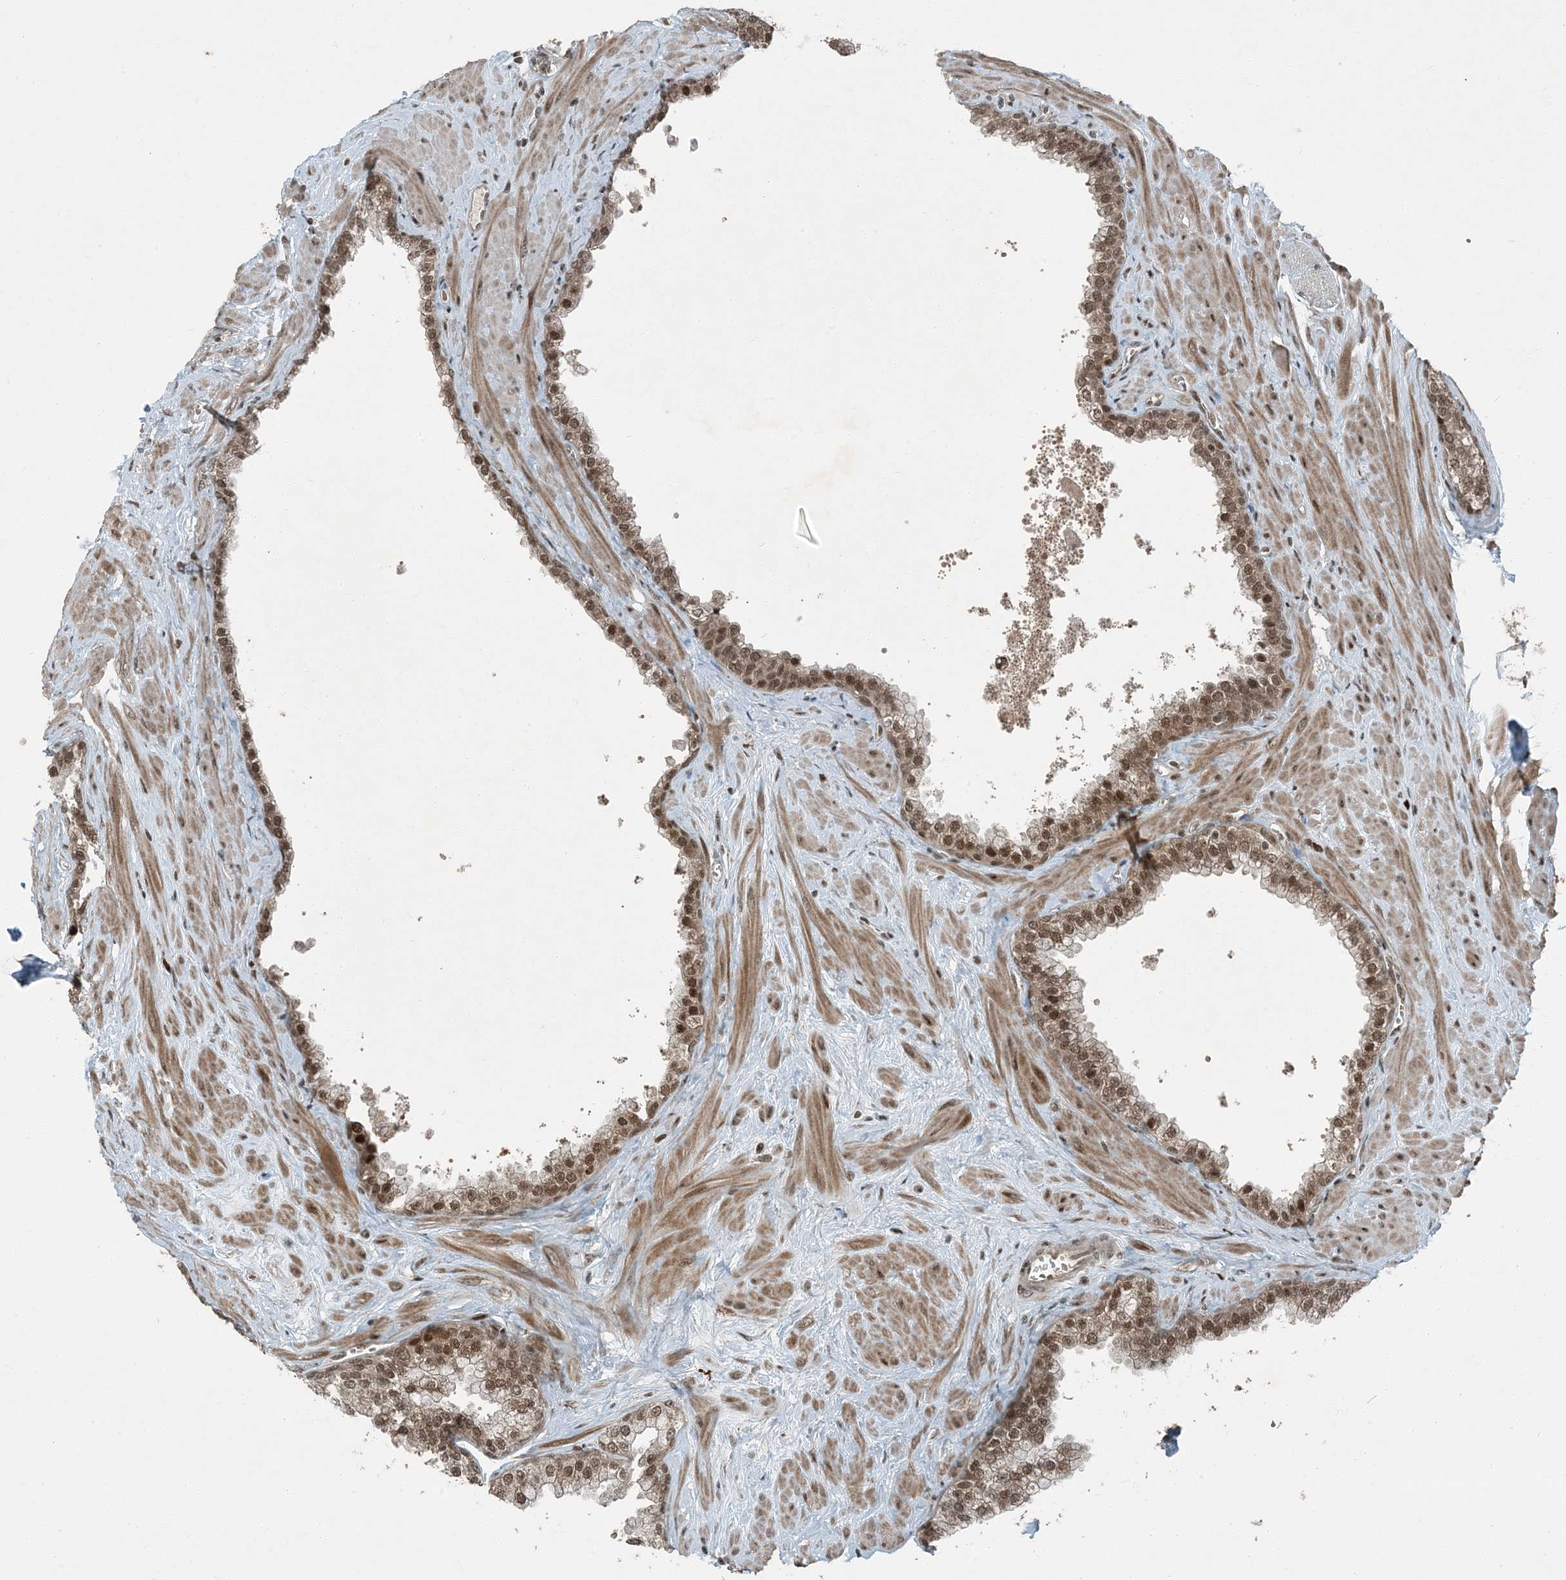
{"staining": {"intensity": "moderate", "quantity": ">75%", "location": "cytoplasmic/membranous,nuclear"}, "tissue": "prostate", "cell_type": "Glandular cells", "image_type": "normal", "snomed": [{"axis": "morphology", "description": "Normal tissue, NOS"}, {"axis": "morphology", "description": "Urothelial carcinoma, Low grade"}, {"axis": "topography", "description": "Urinary bladder"}, {"axis": "topography", "description": "Prostate"}], "caption": "This is a histology image of immunohistochemistry (IHC) staining of unremarkable prostate, which shows moderate positivity in the cytoplasmic/membranous,nuclear of glandular cells.", "gene": "TRAPPC12", "patient": {"sex": "male", "age": 60}}